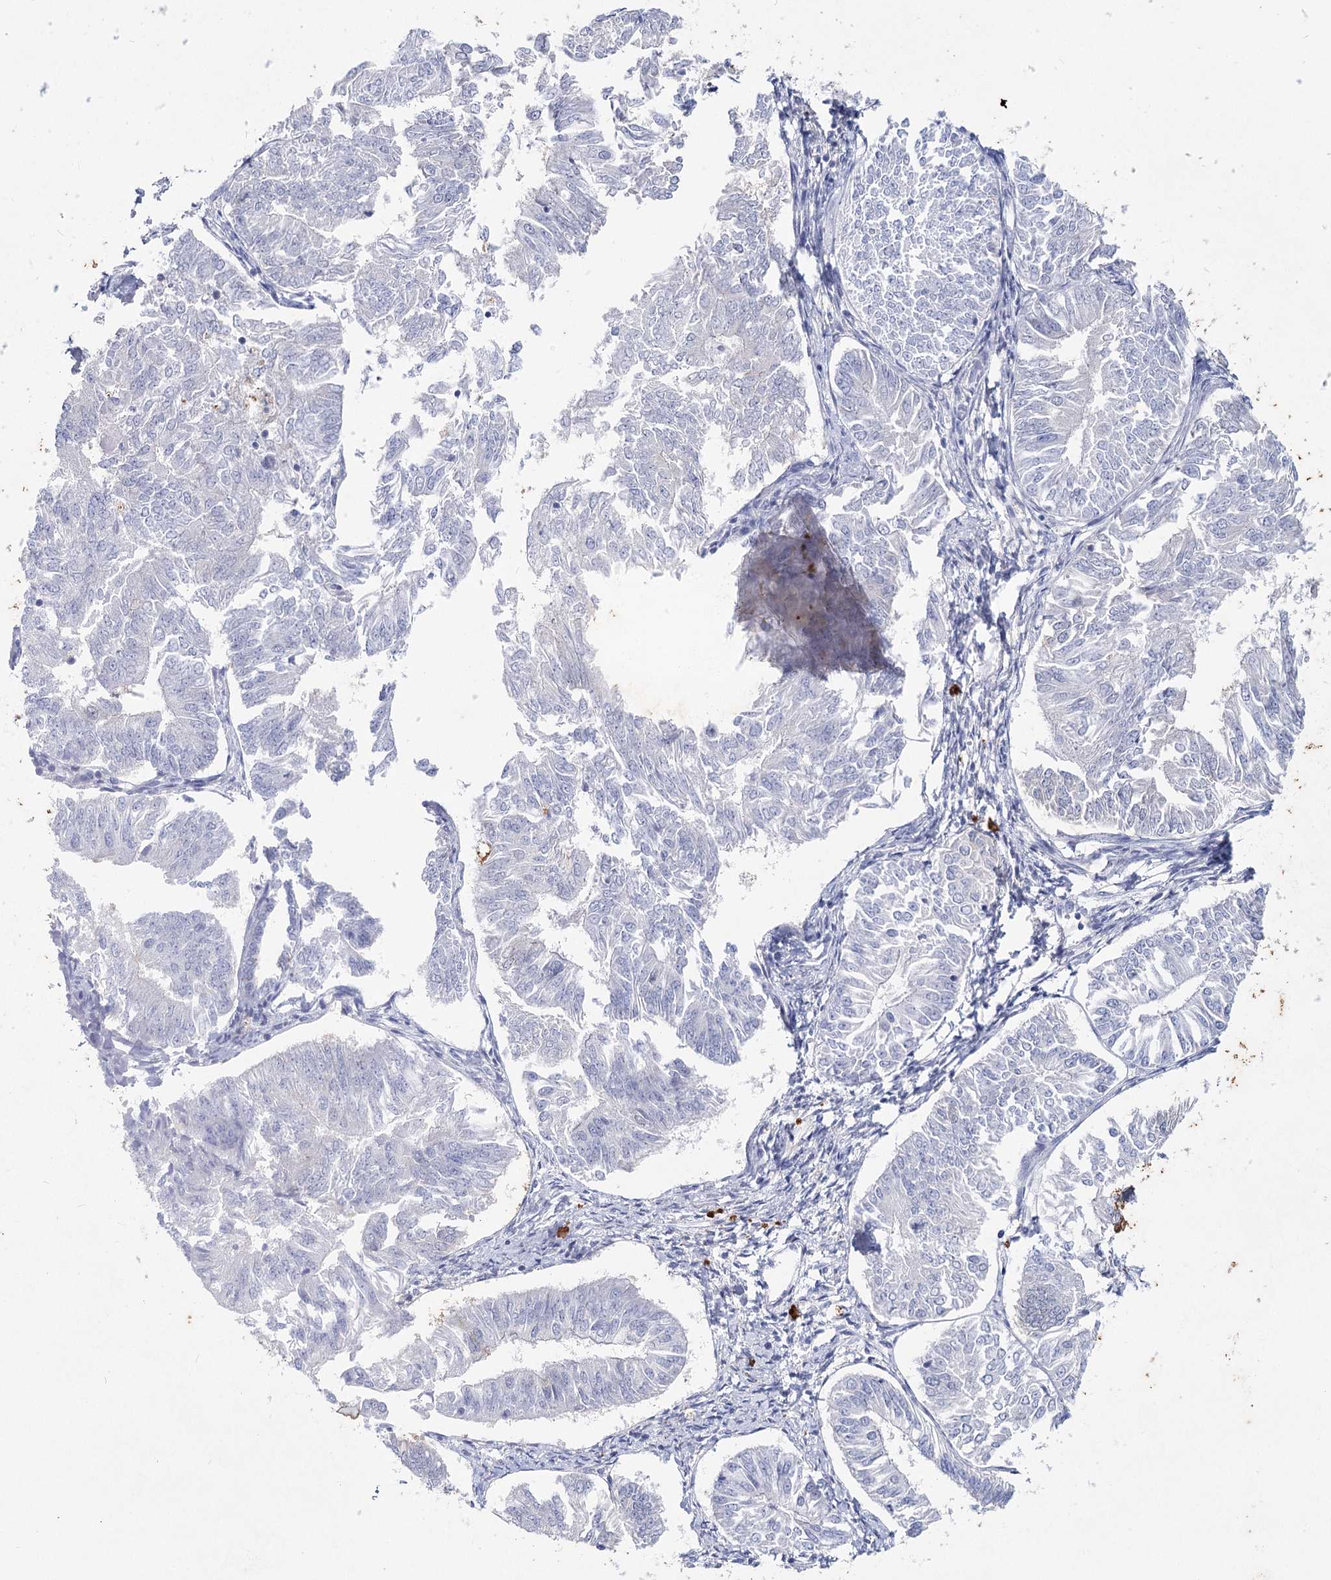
{"staining": {"intensity": "negative", "quantity": "none", "location": "none"}, "tissue": "endometrial cancer", "cell_type": "Tumor cells", "image_type": "cancer", "snomed": [{"axis": "morphology", "description": "Adenocarcinoma, NOS"}, {"axis": "topography", "description": "Endometrium"}], "caption": "Immunohistochemistry (IHC) image of neoplastic tissue: human adenocarcinoma (endometrial) stained with DAB (3,3'-diaminobenzidine) displays no significant protein positivity in tumor cells.", "gene": "CCDC73", "patient": {"sex": "female", "age": 58}}